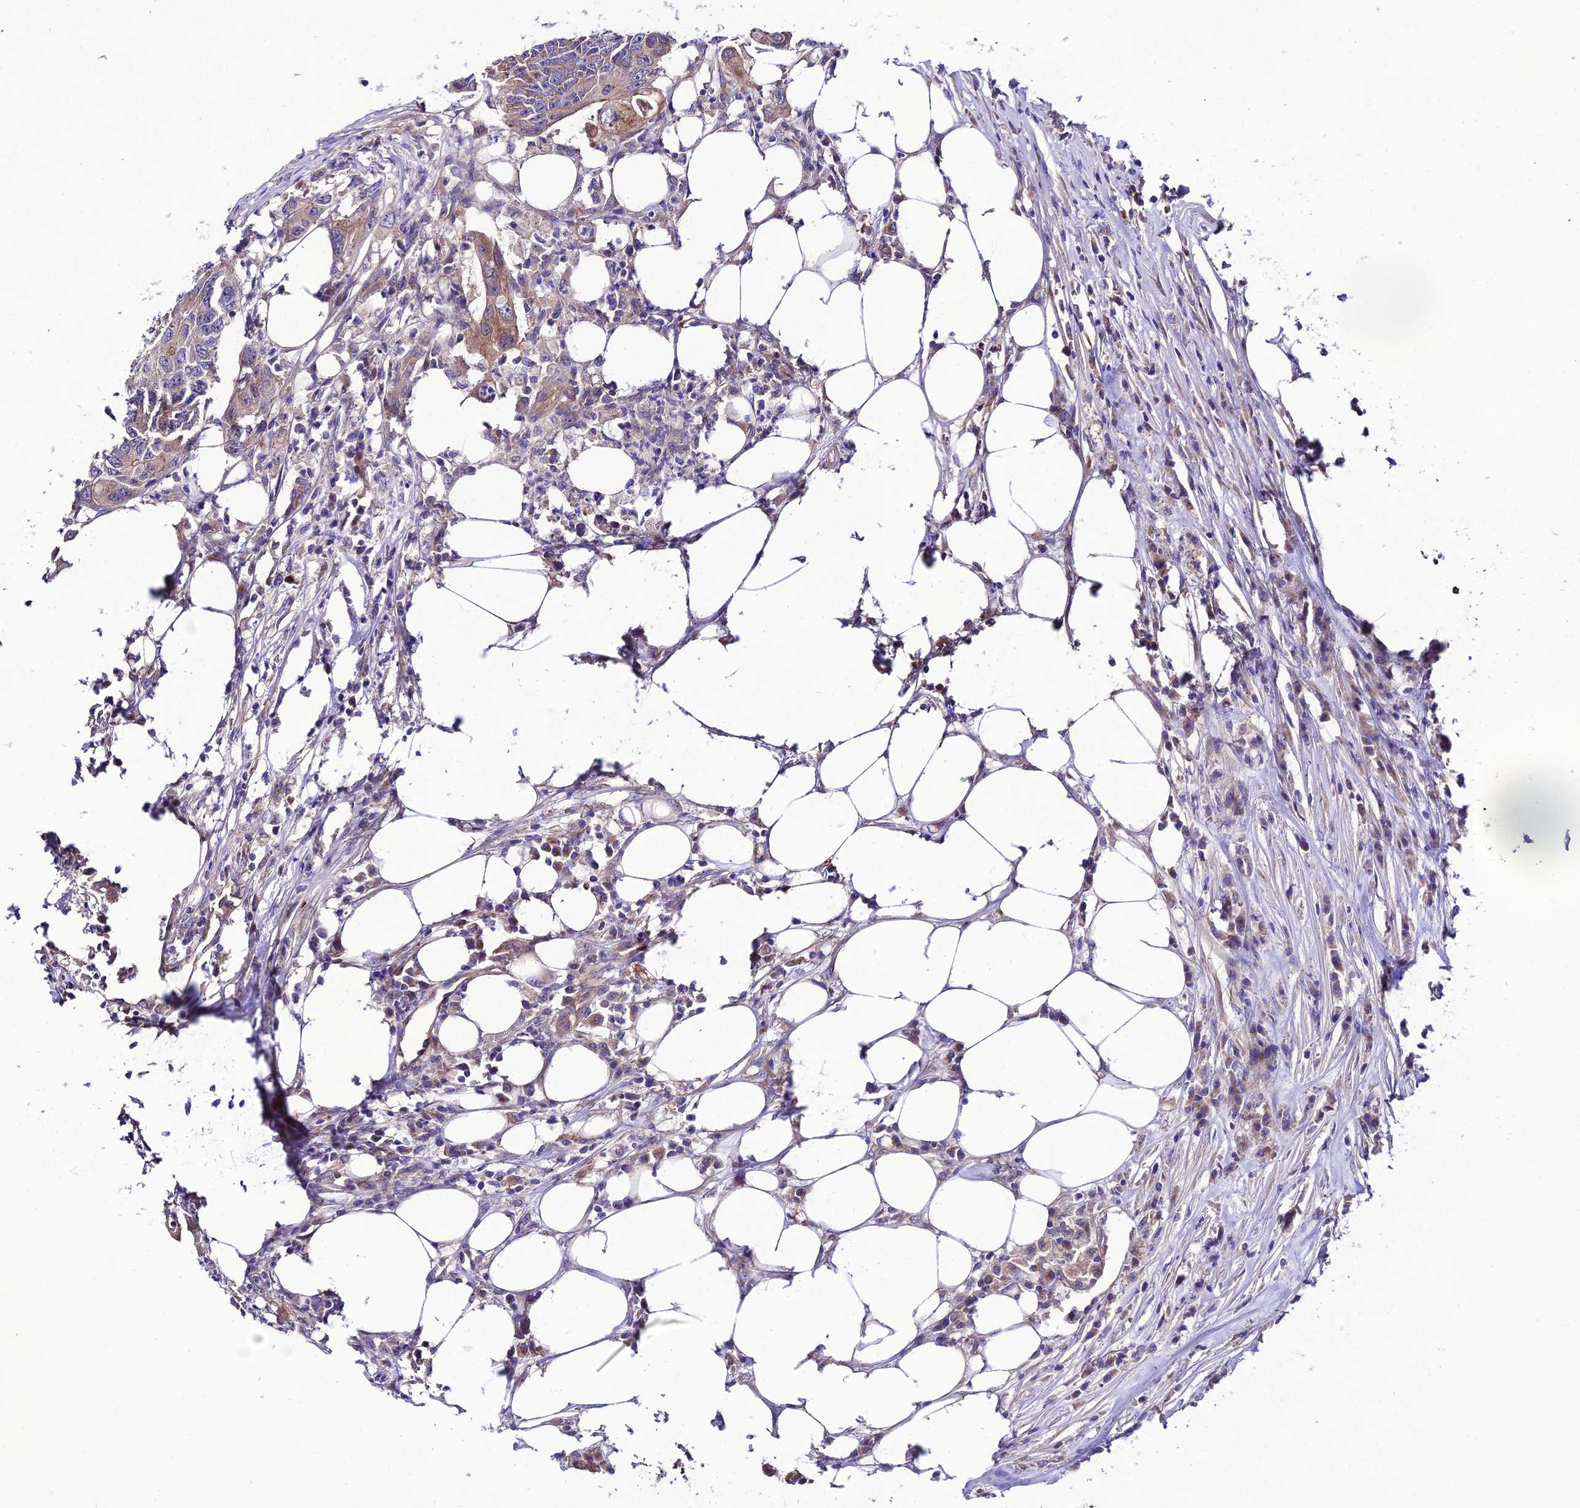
{"staining": {"intensity": "moderate", "quantity": ">75%", "location": "cytoplasmic/membranous"}, "tissue": "colorectal cancer", "cell_type": "Tumor cells", "image_type": "cancer", "snomed": [{"axis": "morphology", "description": "Adenocarcinoma, NOS"}, {"axis": "topography", "description": "Colon"}], "caption": "Tumor cells demonstrate moderate cytoplasmic/membranous positivity in about >75% of cells in colorectal cancer (adenocarcinoma). Ihc stains the protein in brown and the nuclei are stained blue.", "gene": "LACTB2", "patient": {"sex": "male", "age": 71}}